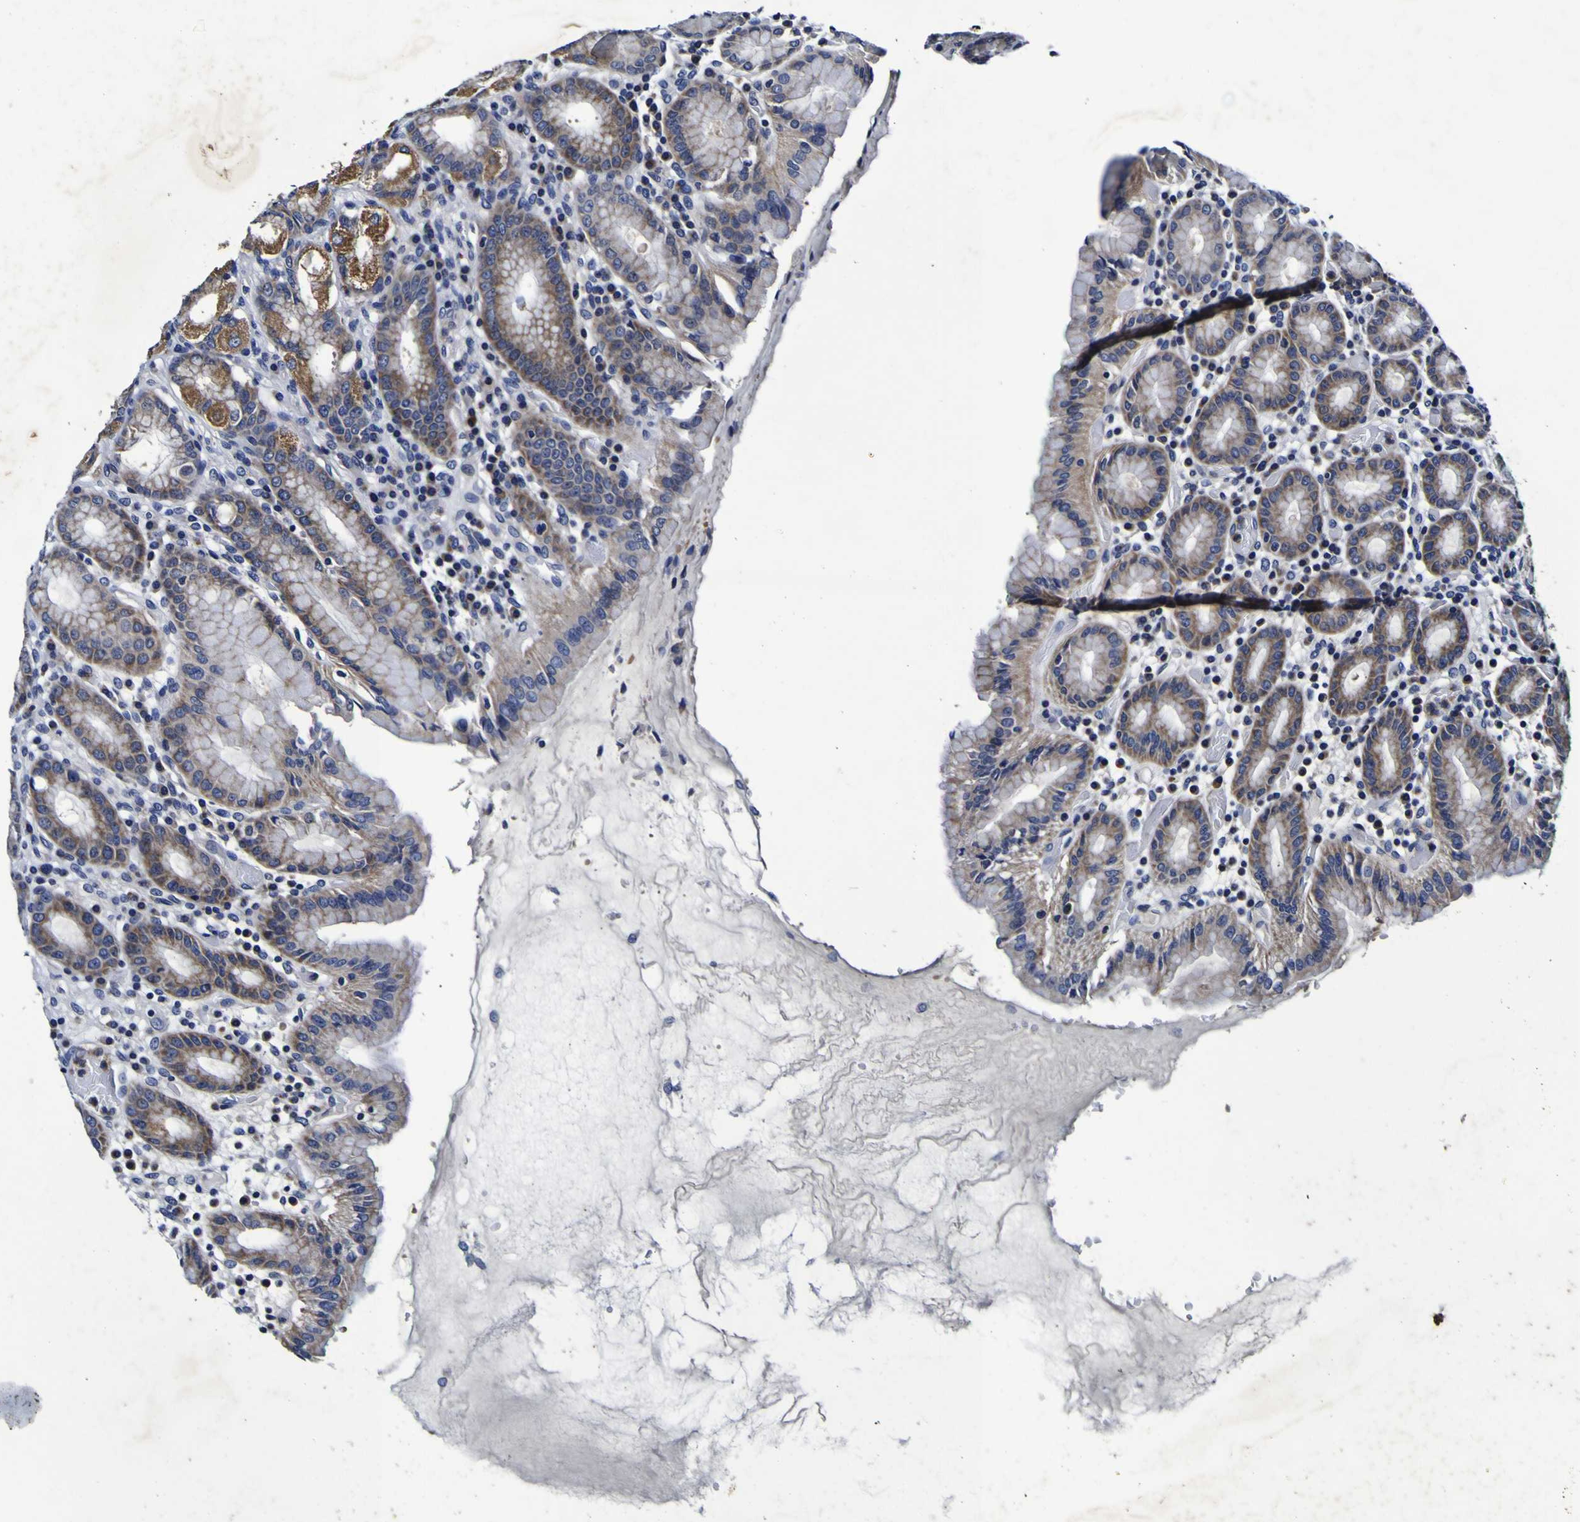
{"staining": {"intensity": "moderate", "quantity": ">75%", "location": "cytoplasmic/membranous"}, "tissue": "stomach", "cell_type": "Glandular cells", "image_type": "normal", "snomed": [{"axis": "morphology", "description": "Normal tissue, NOS"}, {"axis": "topography", "description": "Stomach, upper"}], "caption": "Immunohistochemistry micrograph of benign stomach: stomach stained using immunohistochemistry displays medium levels of moderate protein expression localized specifically in the cytoplasmic/membranous of glandular cells, appearing as a cytoplasmic/membranous brown color.", "gene": "PANK4", "patient": {"sex": "male", "age": 68}}